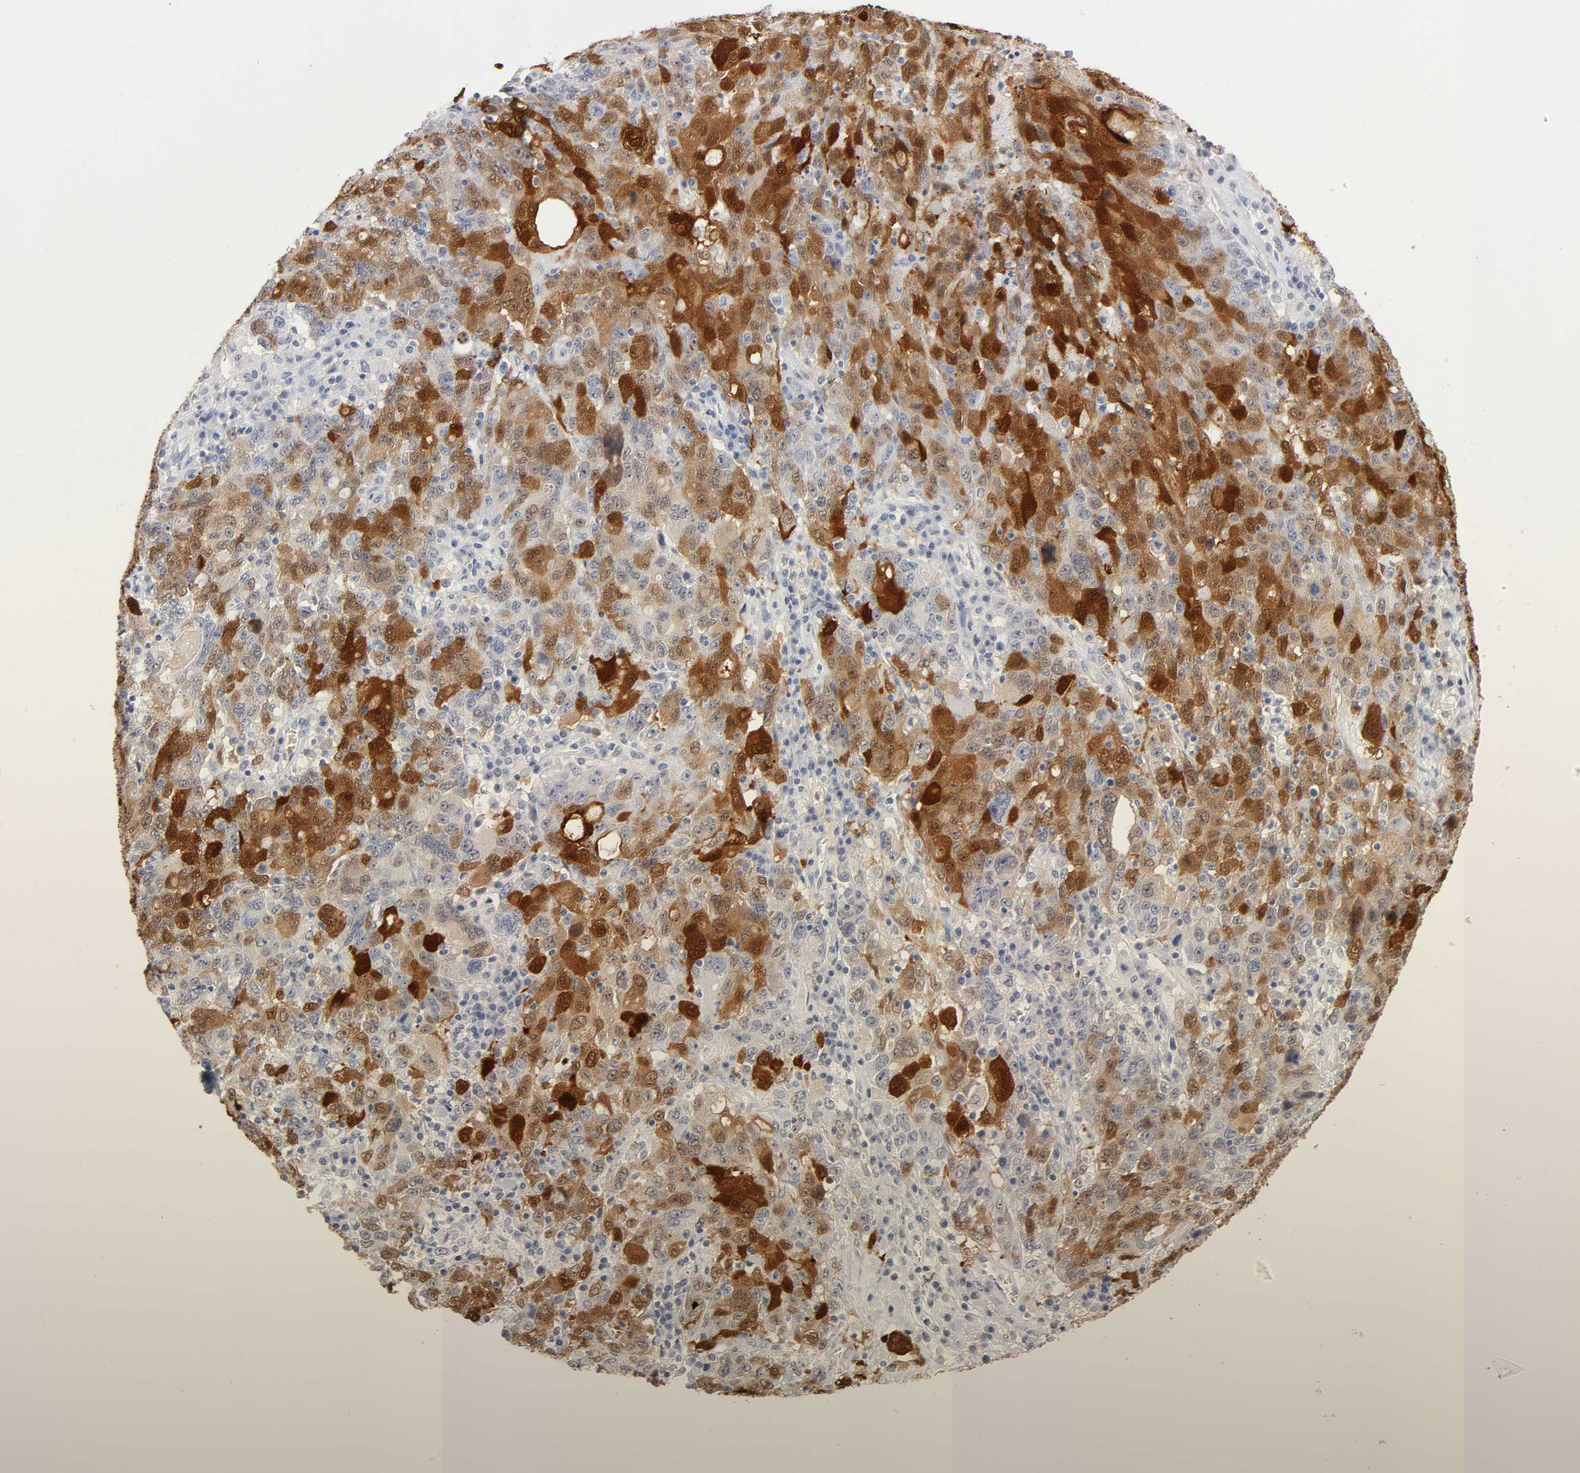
{"staining": {"intensity": "strong", "quantity": ">75%", "location": "cytoplasmic/membranous,nuclear"}, "tissue": "ovarian cancer", "cell_type": "Tumor cells", "image_type": "cancer", "snomed": [{"axis": "morphology", "description": "Carcinoma, endometroid"}, {"axis": "topography", "description": "Ovary"}], "caption": "A brown stain labels strong cytoplasmic/membranous and nuclear positivity of a protein in human ovarian endometroid carcinoma tumor cells.", "gene": "CRABP2", "patient": {"sex": "female", "age": 62}}